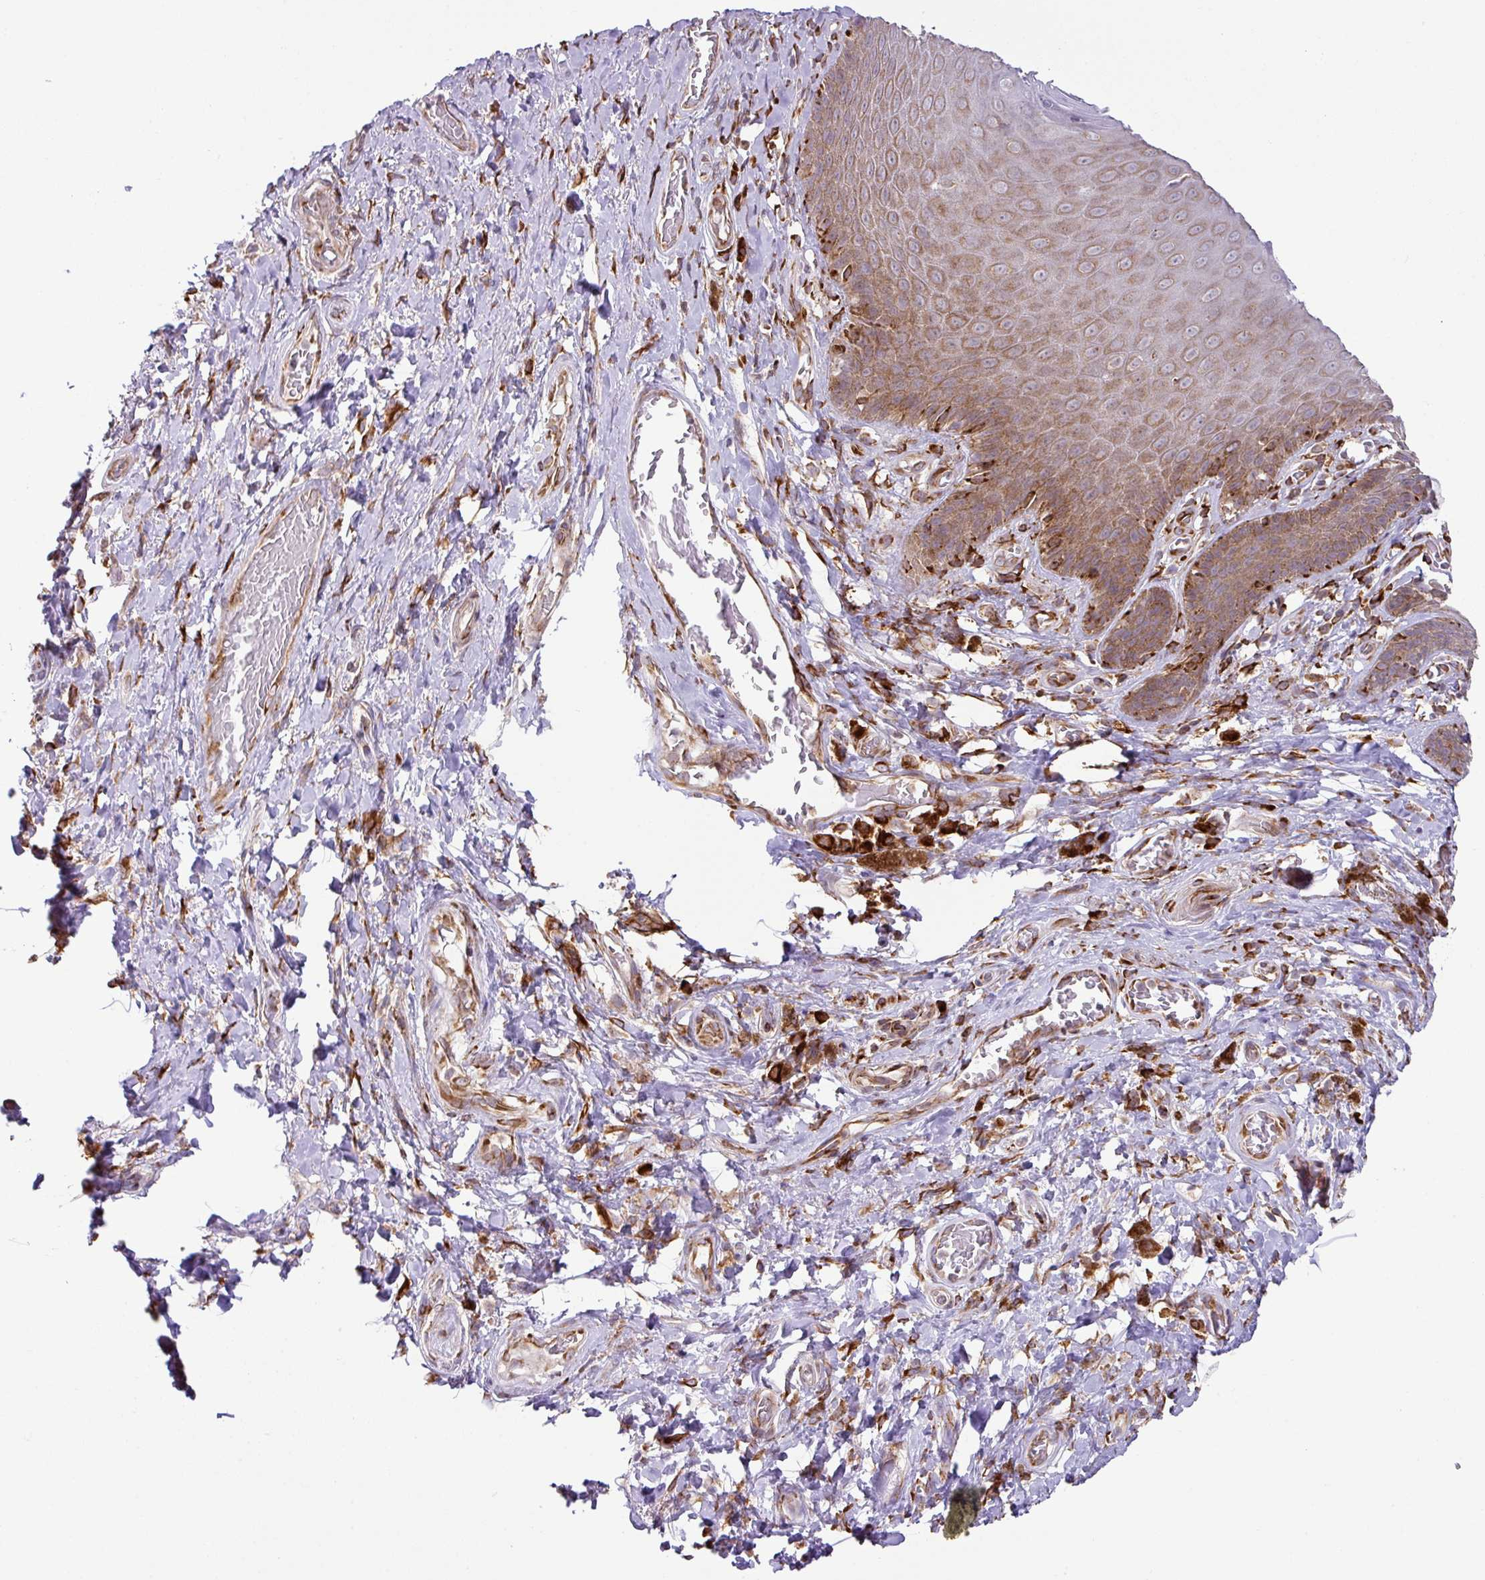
{"staining": {"intensity": "moderate", "quantity": "25%-75%", "location": "cytoplasmic/membranous"}, "tissue": "skin", "cell_type": "Epidermal cells", "image_type": "normal", "snomed": [{"axis": "morphology", "description": "Normal tissue, NOS"}, {"axis": "topography", "description": "Anal"}, {"axis": "topography", "description": "Peripheral nerve tissue"}], "caption": "Immunohistochemical staining of normal skin exhibits 25%-75% levels of moderate cytoplasmic/membranous protein staining in about 25%-75% of epidermal cells. The protein is stained brown, and the nuclei are stained in blue (DAB IHC with brightfield microscopy, high magnification).", "gene": "SLC39A7", "patient": {"sex": "male", "age": 53}}